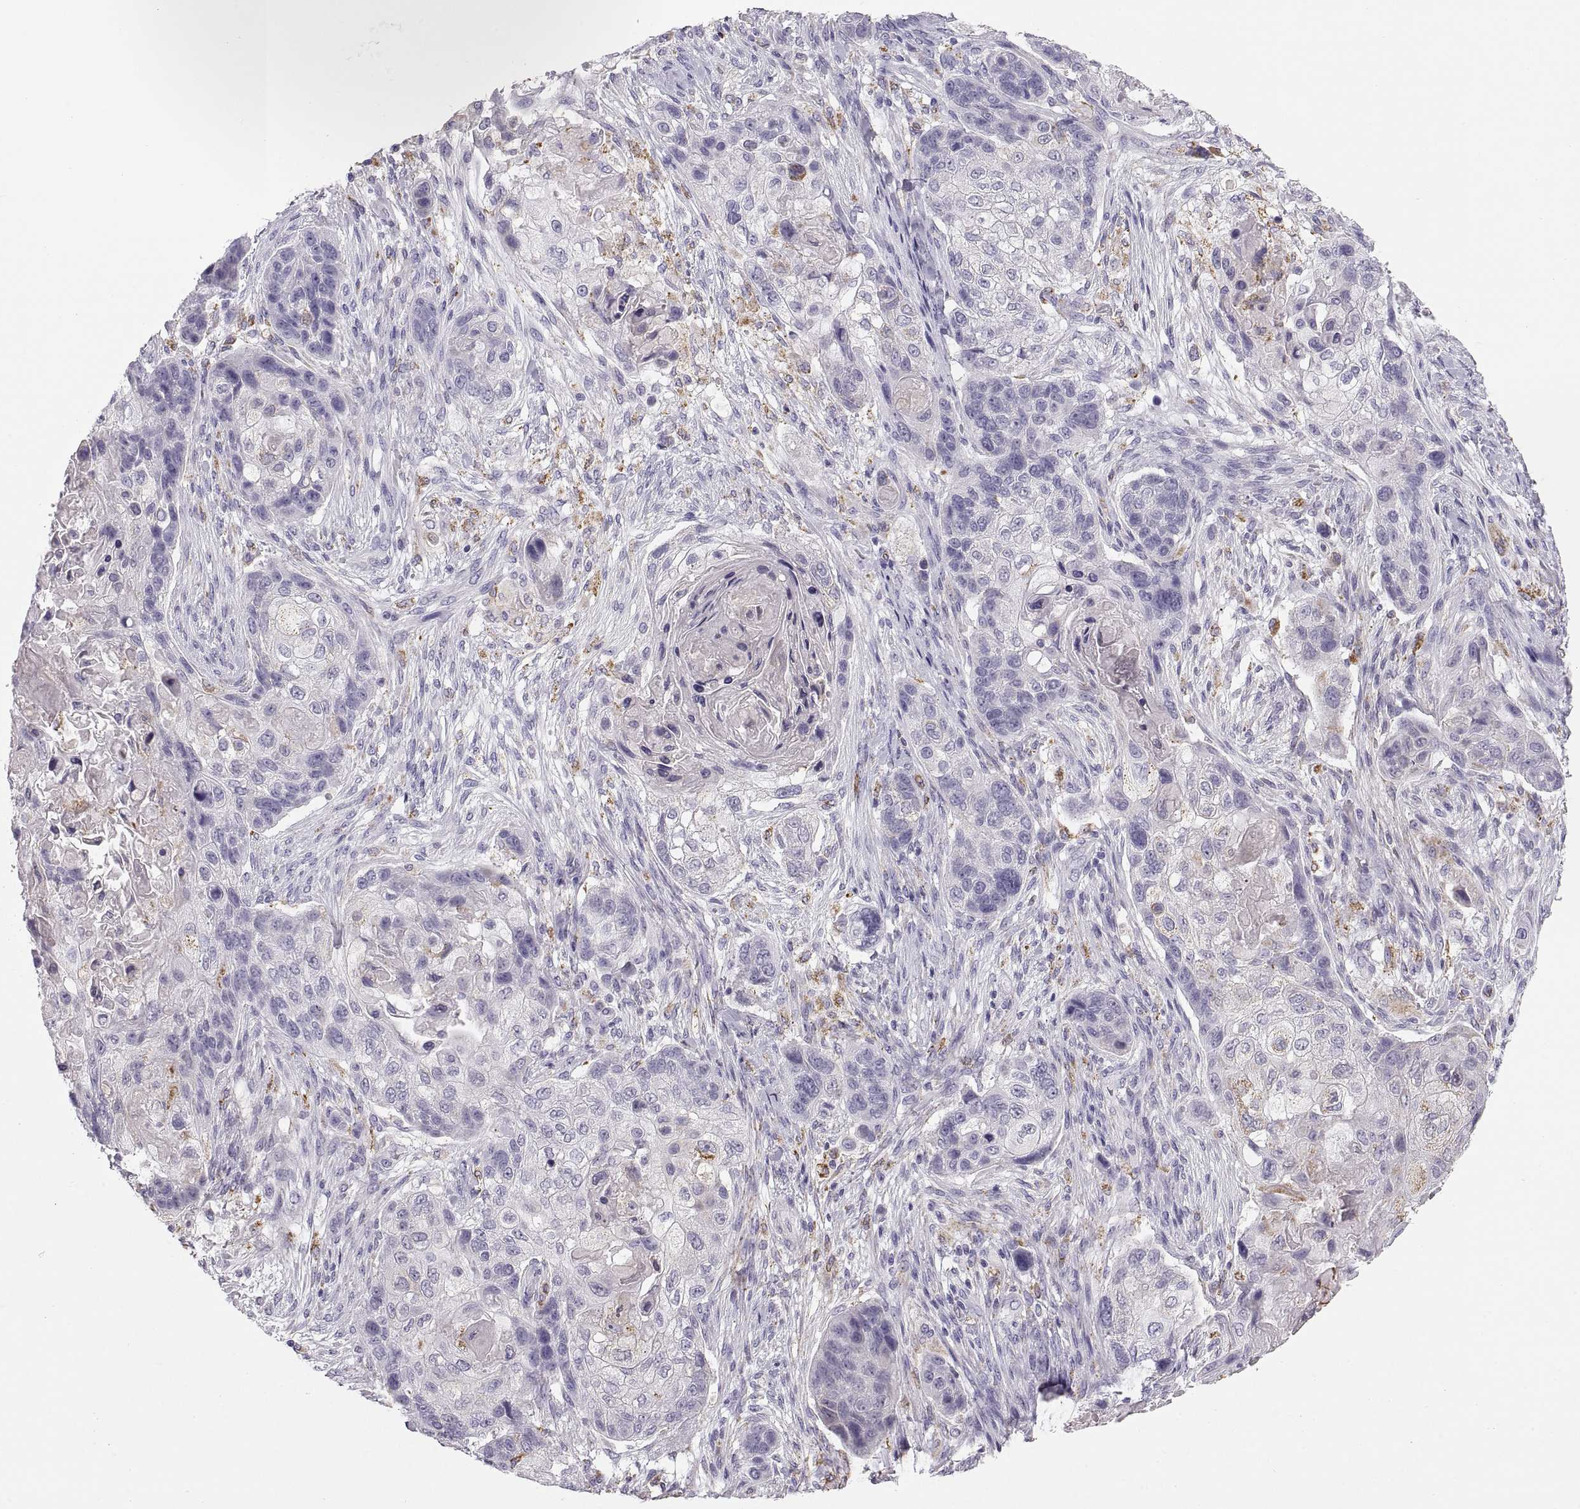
{"staining": {"intensity": "negative", "quantity": "none", "location": "none"}, "tissue": "lung cancer", "cell_type": "Tumor cells", "image_type": "cancer", "snomed": [{"axis": "morphology", "description": "Squamous cell carcinoma, NOS"}, {"axis": "topography", "description": "Lung"}], "caption": "DAB (3,3'-diaminobenzidine) immunohistochemical staining of human squamous cell carcinoma (lung) reveals no significant expression in tumor cells.", "gene": "COL9A3", "patient": {"sex": "male", "age": 69}}